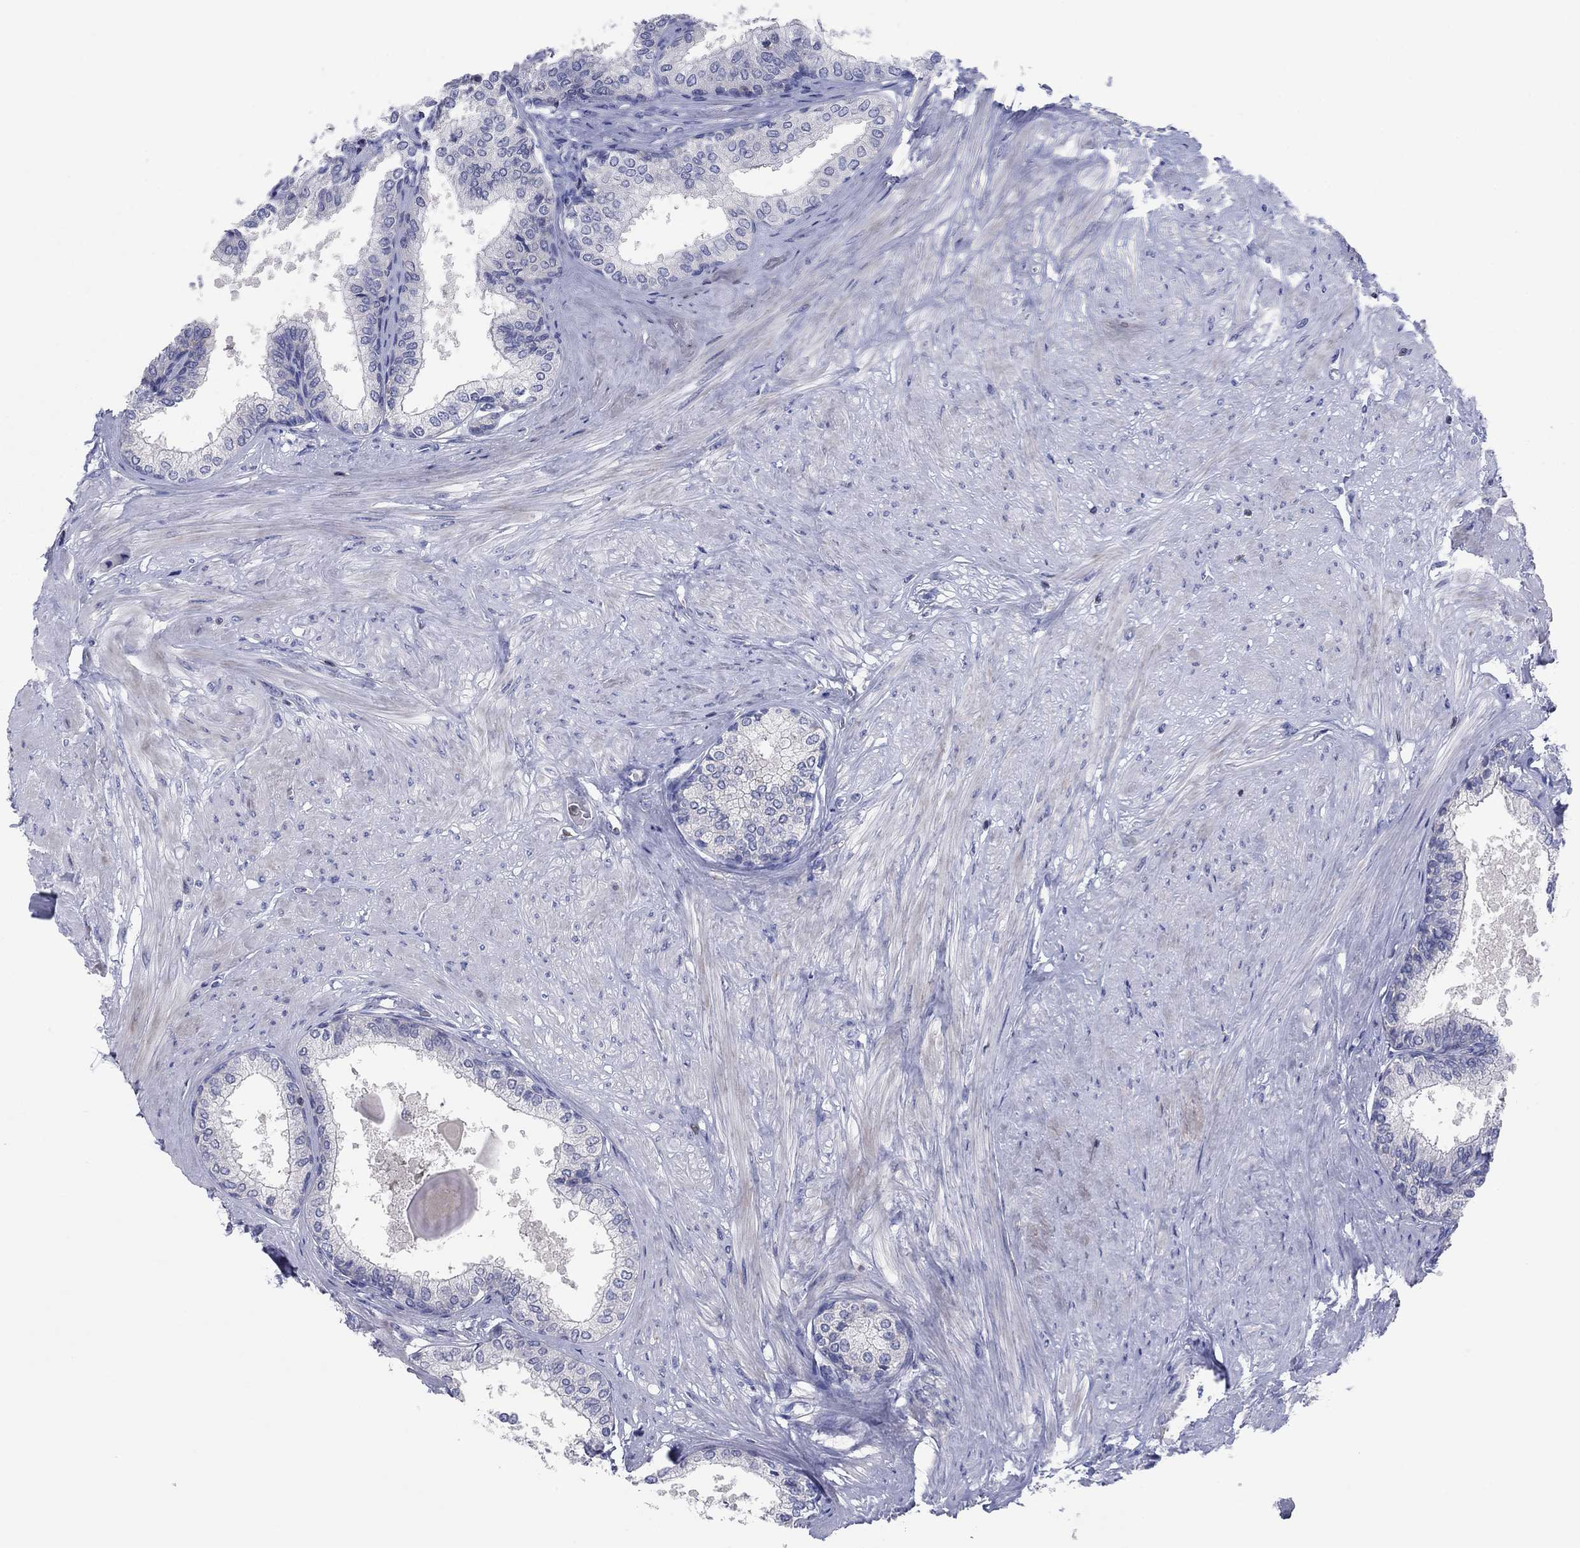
{"staining": {"intensity": "negative", "quantity": "none", "location": "none"}, "tissue": "prostate", "cell_type": "Glandular cells", "image_type": "normal", "snomed": [{"axis": "morphology", "description": "Normal tissue, NOS"}, {"axis": "topography", "description": "Prostate"}], "caption": "This is an immunohistochemistry image of normal human prostate. There is no staining in glandular cells.", "gene": "PVR", "patient": {"sex": "male", "age": 63}}